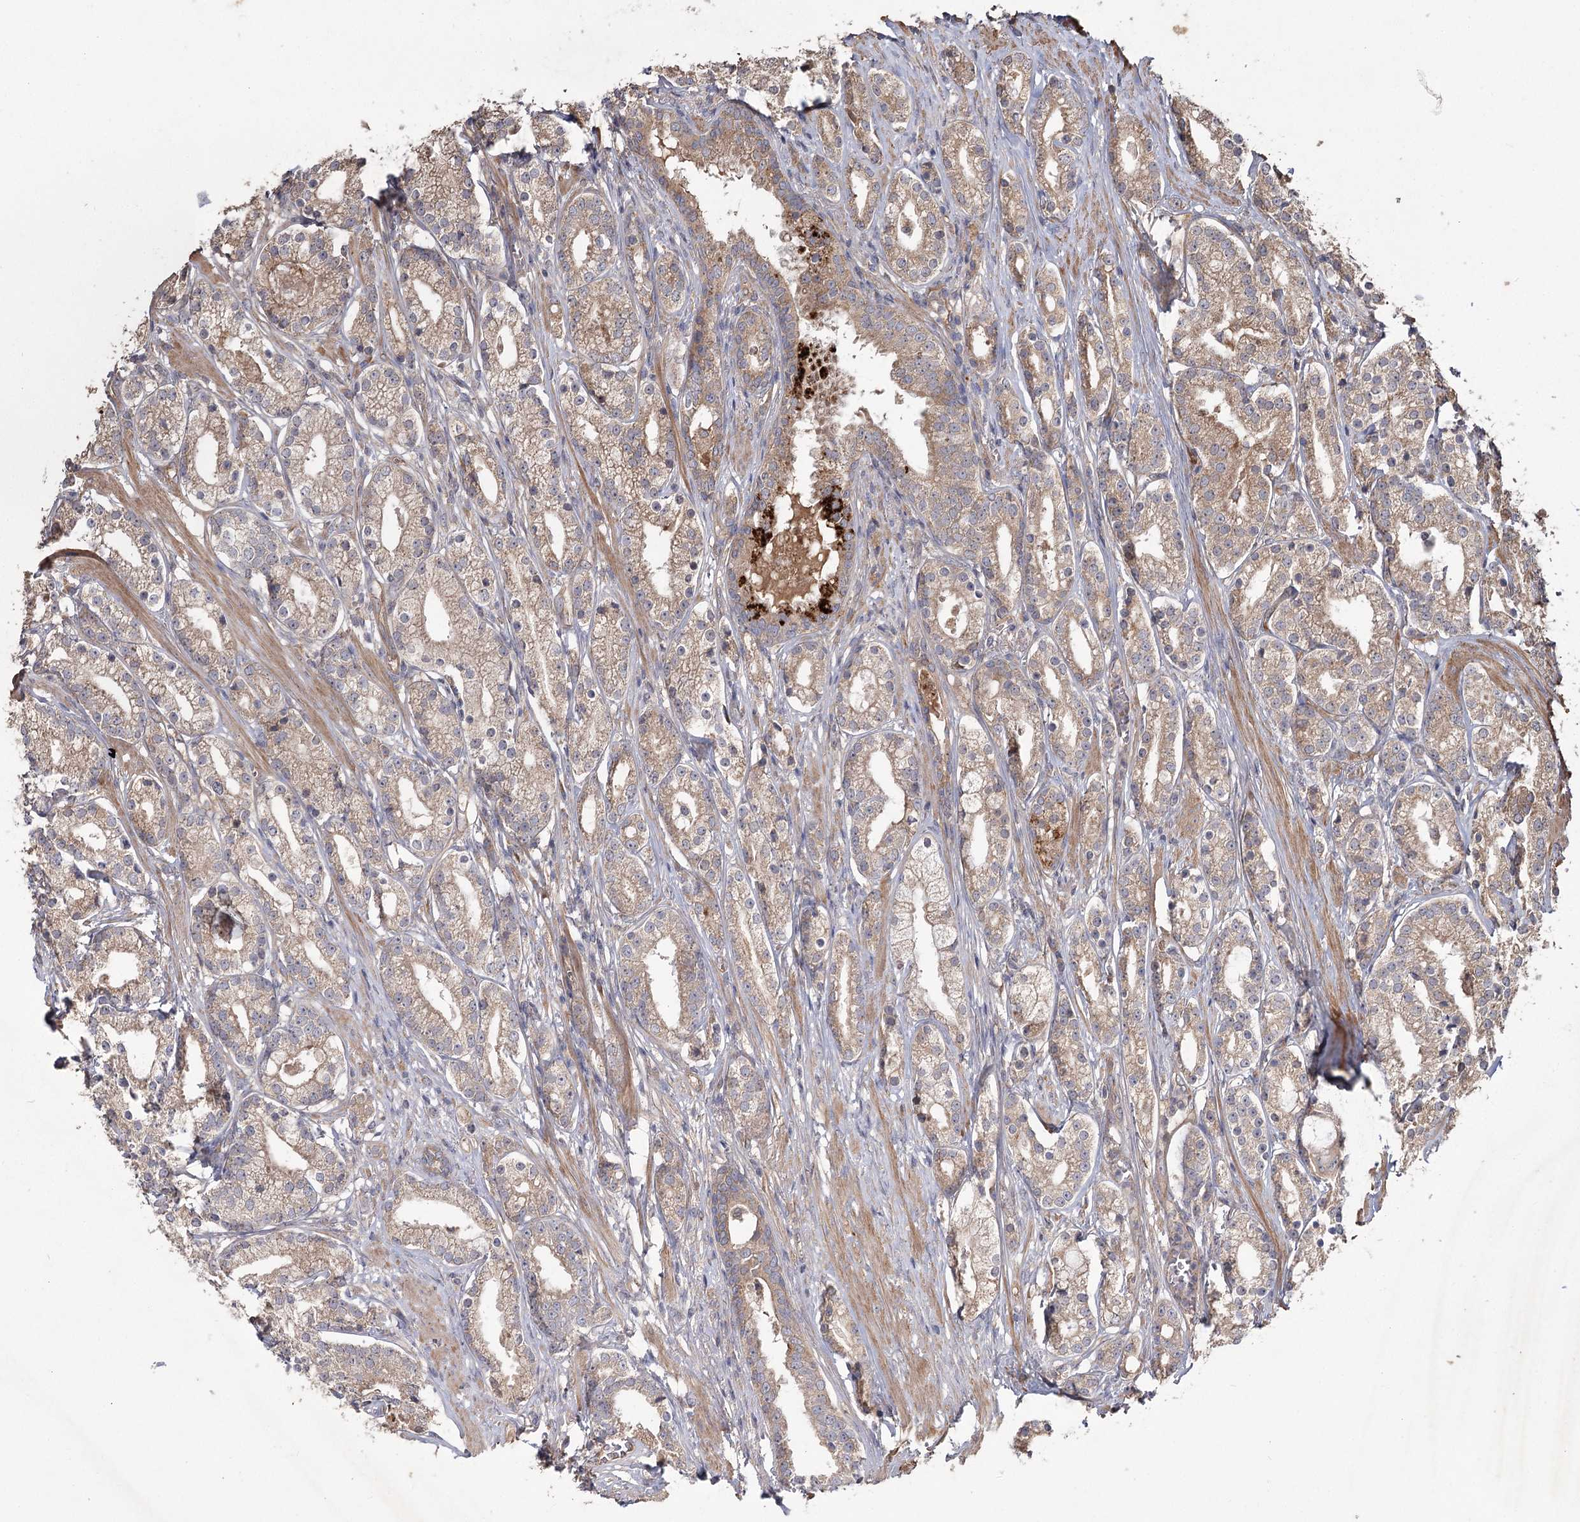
{"staining": {"intensity": "weak", "quantity": ">75%", "location": "cytoplasmic/membranous"}, "tissue": "prostate cancer", "cell_type": "Tumor cells", "image_type": "cancer", "snomed": [{"axis": "morphology", "description": "Adenocarcinoma, High grade"}, {"axis": "topography", "description": "Prostate"}], "caption": "IHC histopathology image of human prostate cancer stained for a protein (brown), which shows low levels of weak cytoplasmic/membranous staining in about >75% of tumor cells.", "gene": "RIN2", "patient": {"sex": "male", "age": 69}}